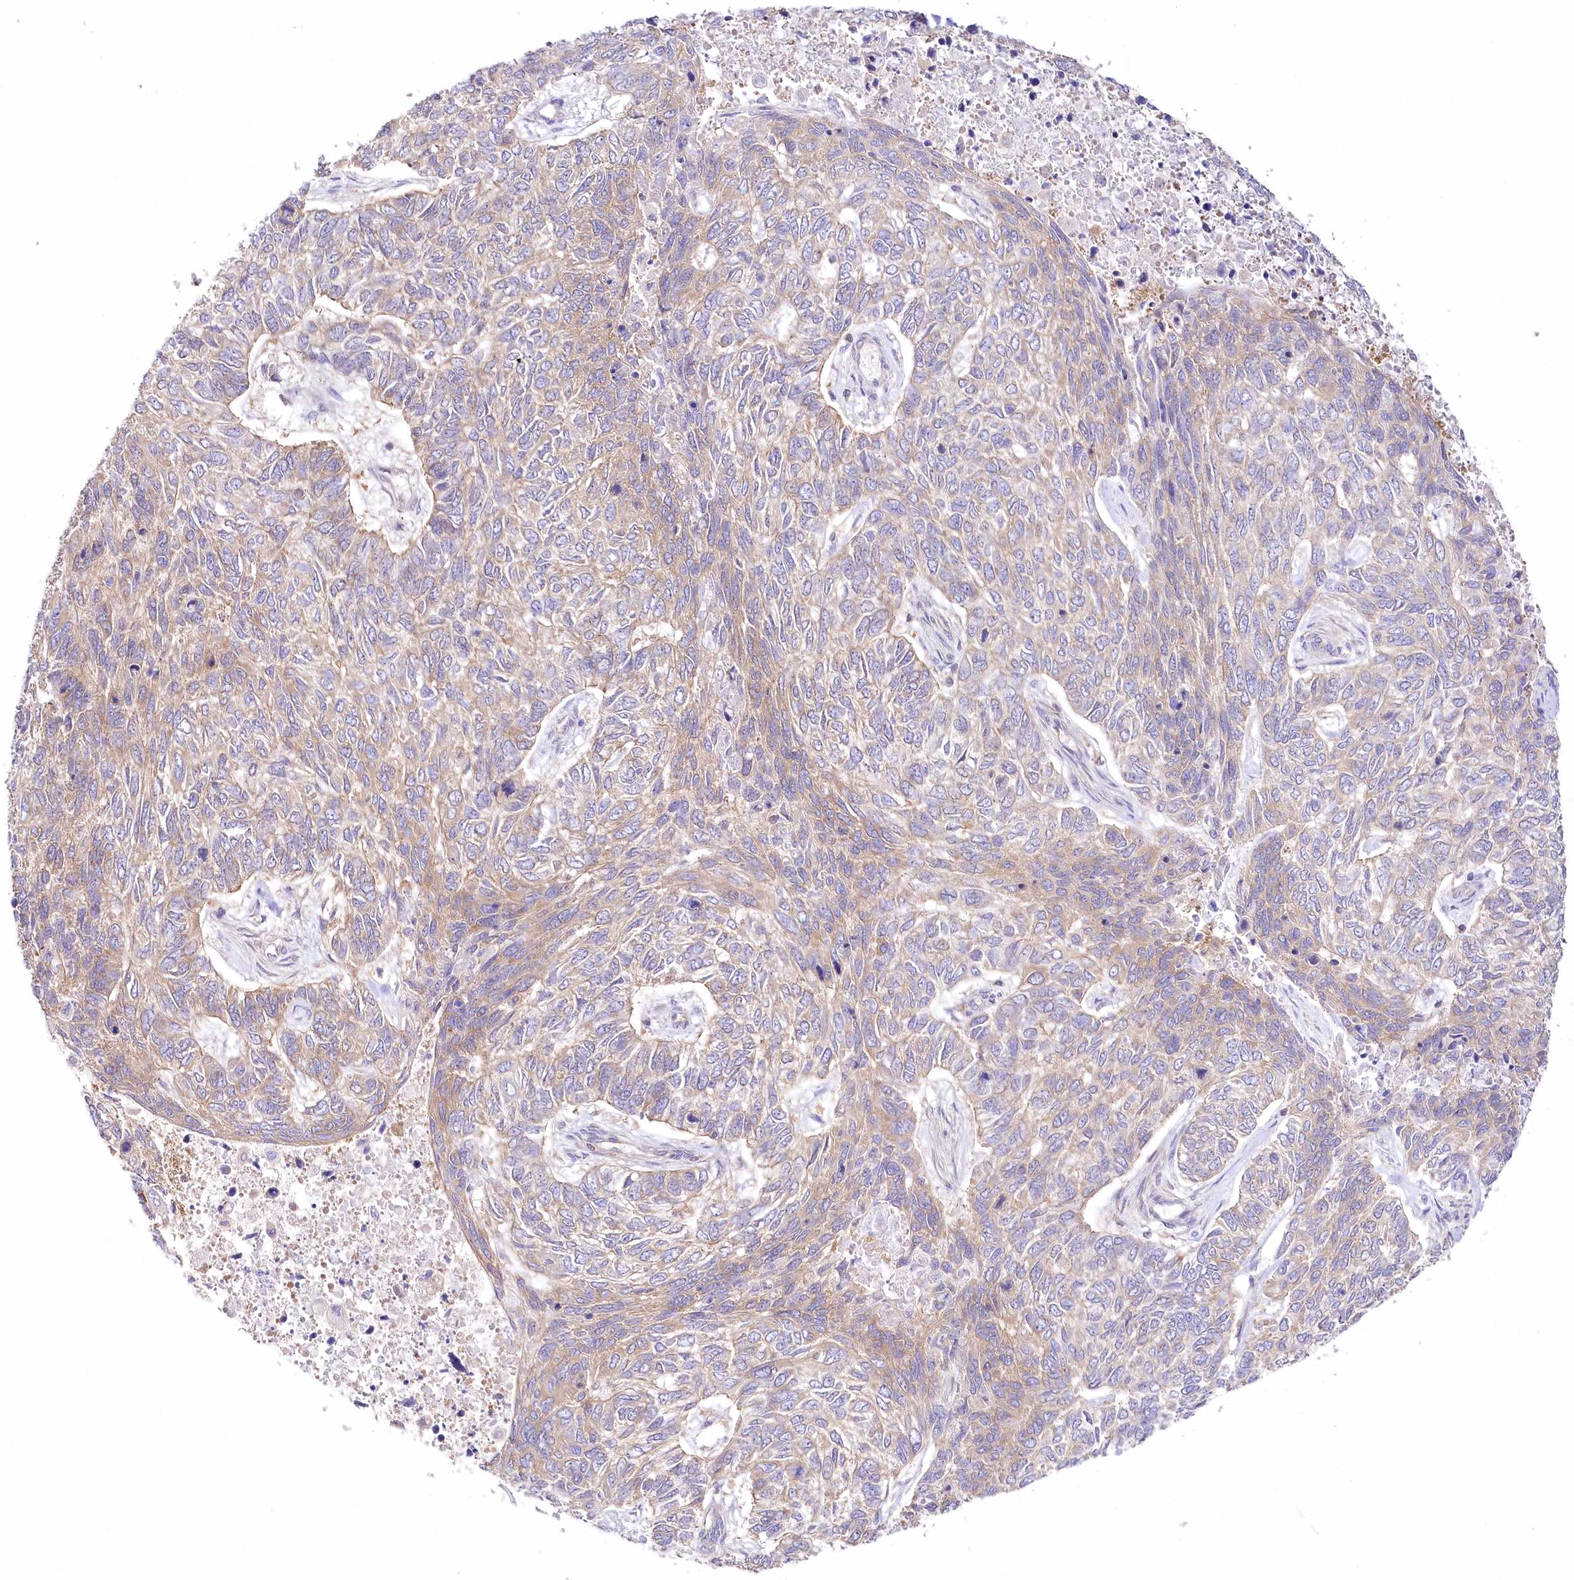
{"staining": {"intensity": "moderate", "quantity": "<25%", "location": "cytoplasmic/membranous"}, "tissue": "skin cancer", "cell_type": "Tumor cells", "image_type": "cancer", "snomed": [{"axis": "morphology", "description": "Basal cell carcinoma"}, {"axis": "topography", "description": "Skin"}], "caption": "A histopathology image showing moderate cytoplasmic/membranous expression in approximately <25% of tumor cells in skin cancer, as visualized by brown immunohistochemical staining.", "gene": "ABRAXAS2", "patient": {"sex": "female", "age": 65}}